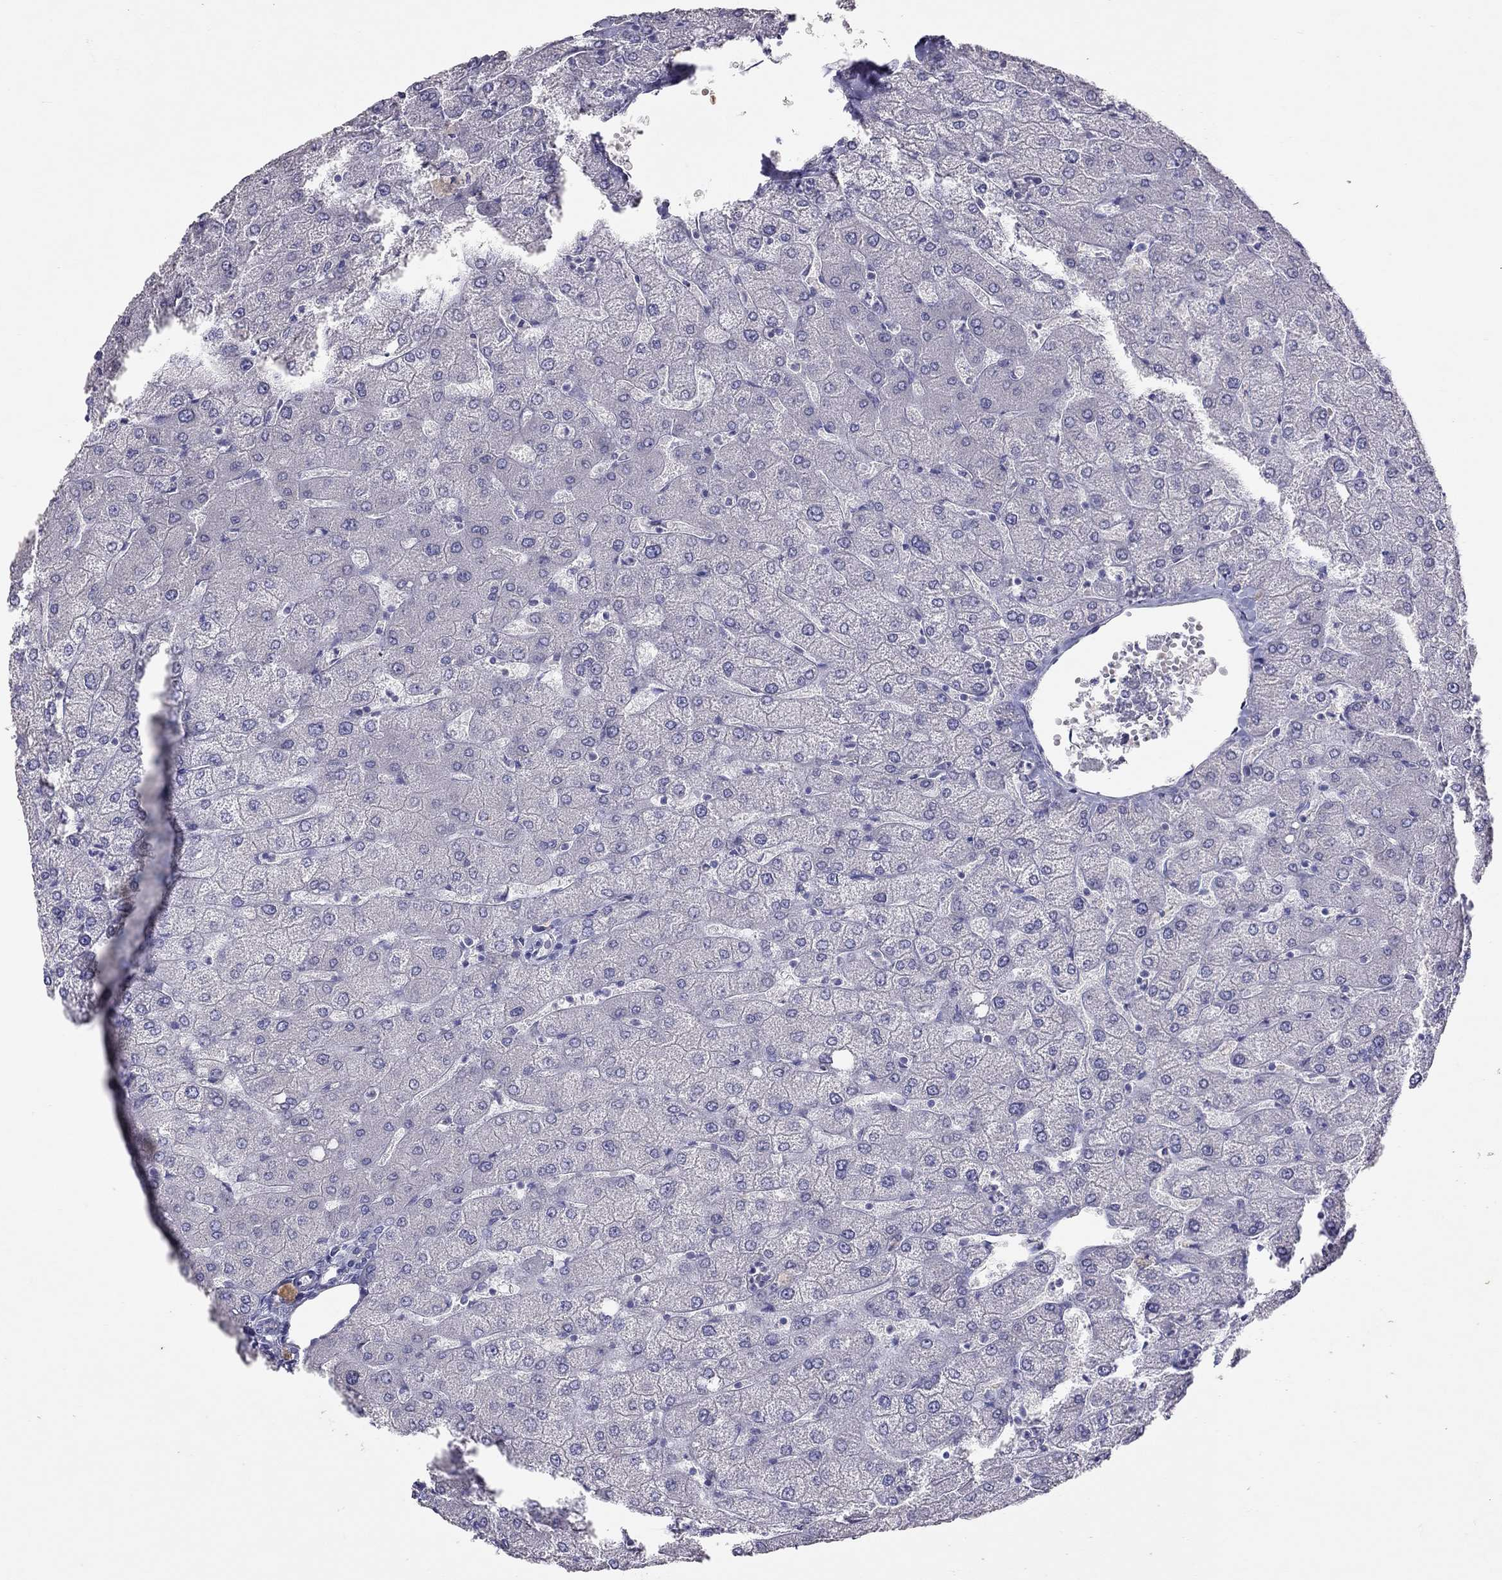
{"staining": {"intensity": "negative", "quantity": "none", "location": "none"}, "tissue": "liver", "cell_type": "Cholangiocytes", "image_type": "normal", "snomed": [{"axis": "morphology", "description": "Normal tissue, NOS"}, {"axis": "topography", "description": "Liver"}], "caption": "A micrograph of human liver is negative for staining in cholangiocytes. The staining is performed using DAB brown chromogen with nuclei counter-stained in using hematoxylin.", "gene": "PSMB11", "patient": {"sex": "female", "age": 54}}